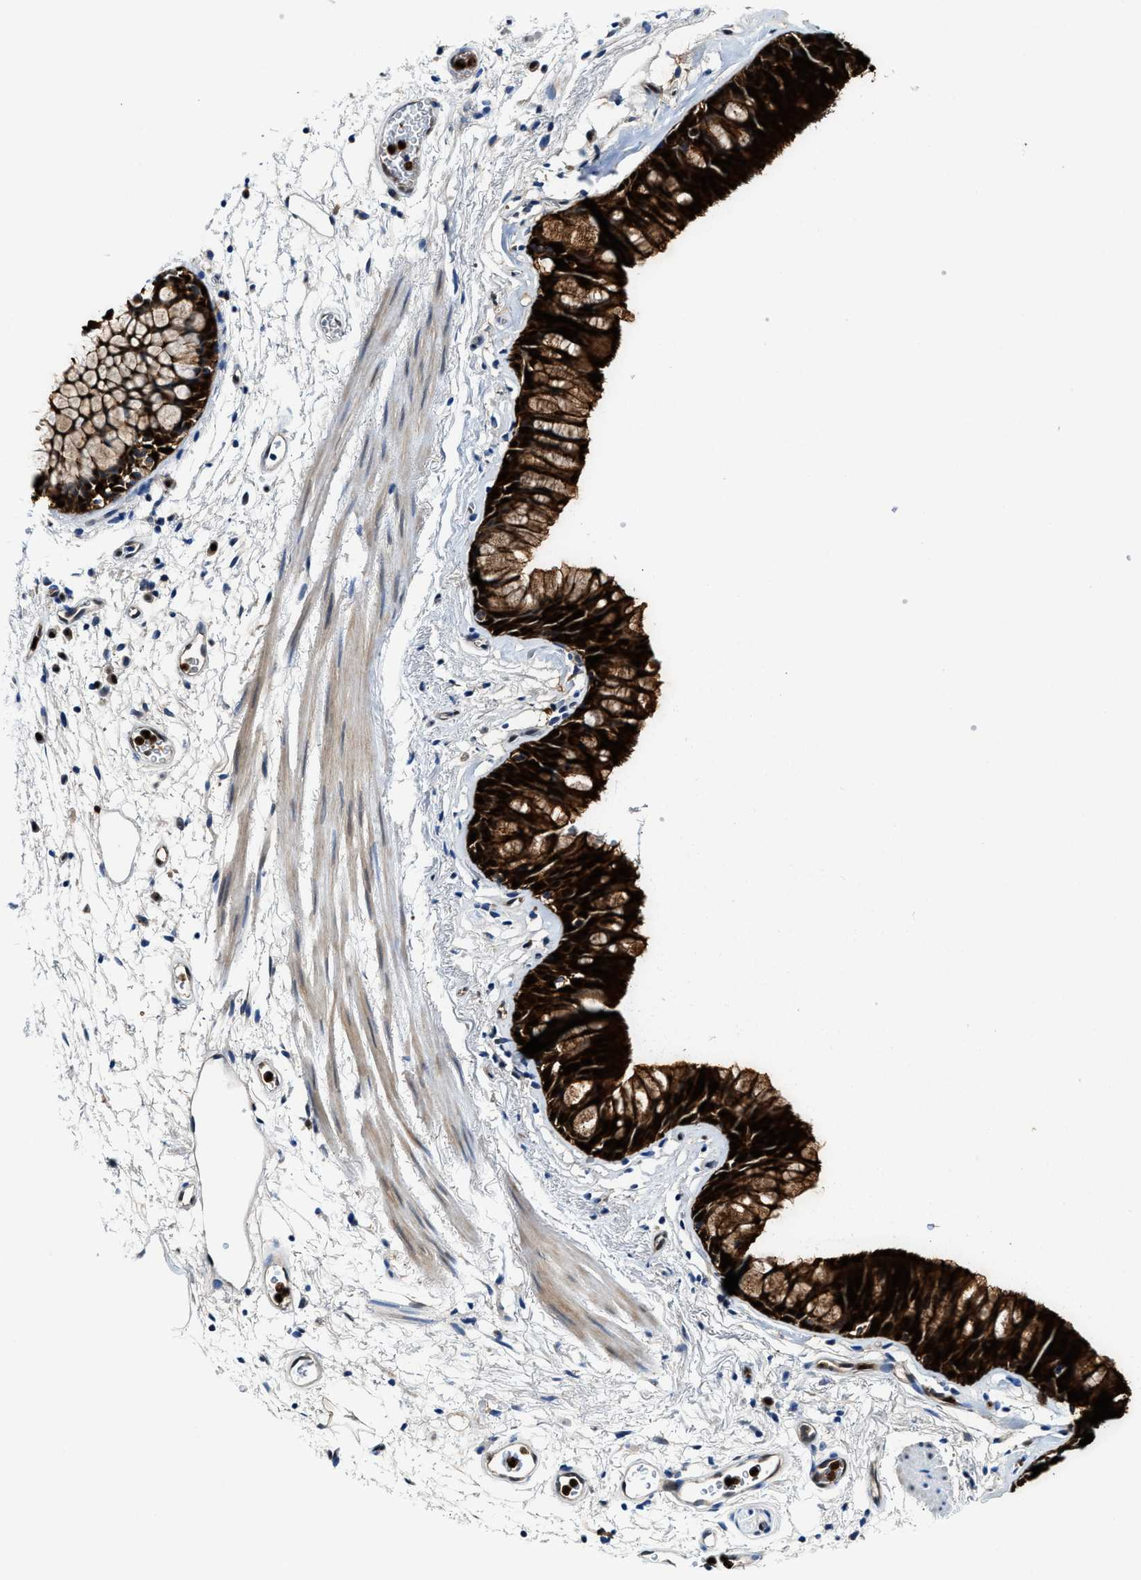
{"staining": {"intensity": "strong", "quantity": ">75%", "location": "cytoplasmic/membranous,nuclear"}, "tissue": "bronchus", "cell_type": "Respiratory epithelial cells", "image_type": "normal", "snomed": [{"axis": "morphology", "description": "Normal tissue, NOS"}, {"axis": "topography", "description": "Cartilage tissue"}, {"axis": "topography", "description": "Bronchus"}], "caption": "Human bronchus stained with a brown dye reveals strong cytoplasmic/membranous,nuclear positive expression in about >75% of respiratory epithelial cells.", "gene": "LTA4H", "patient": {"sex": "female", "age": 53}}